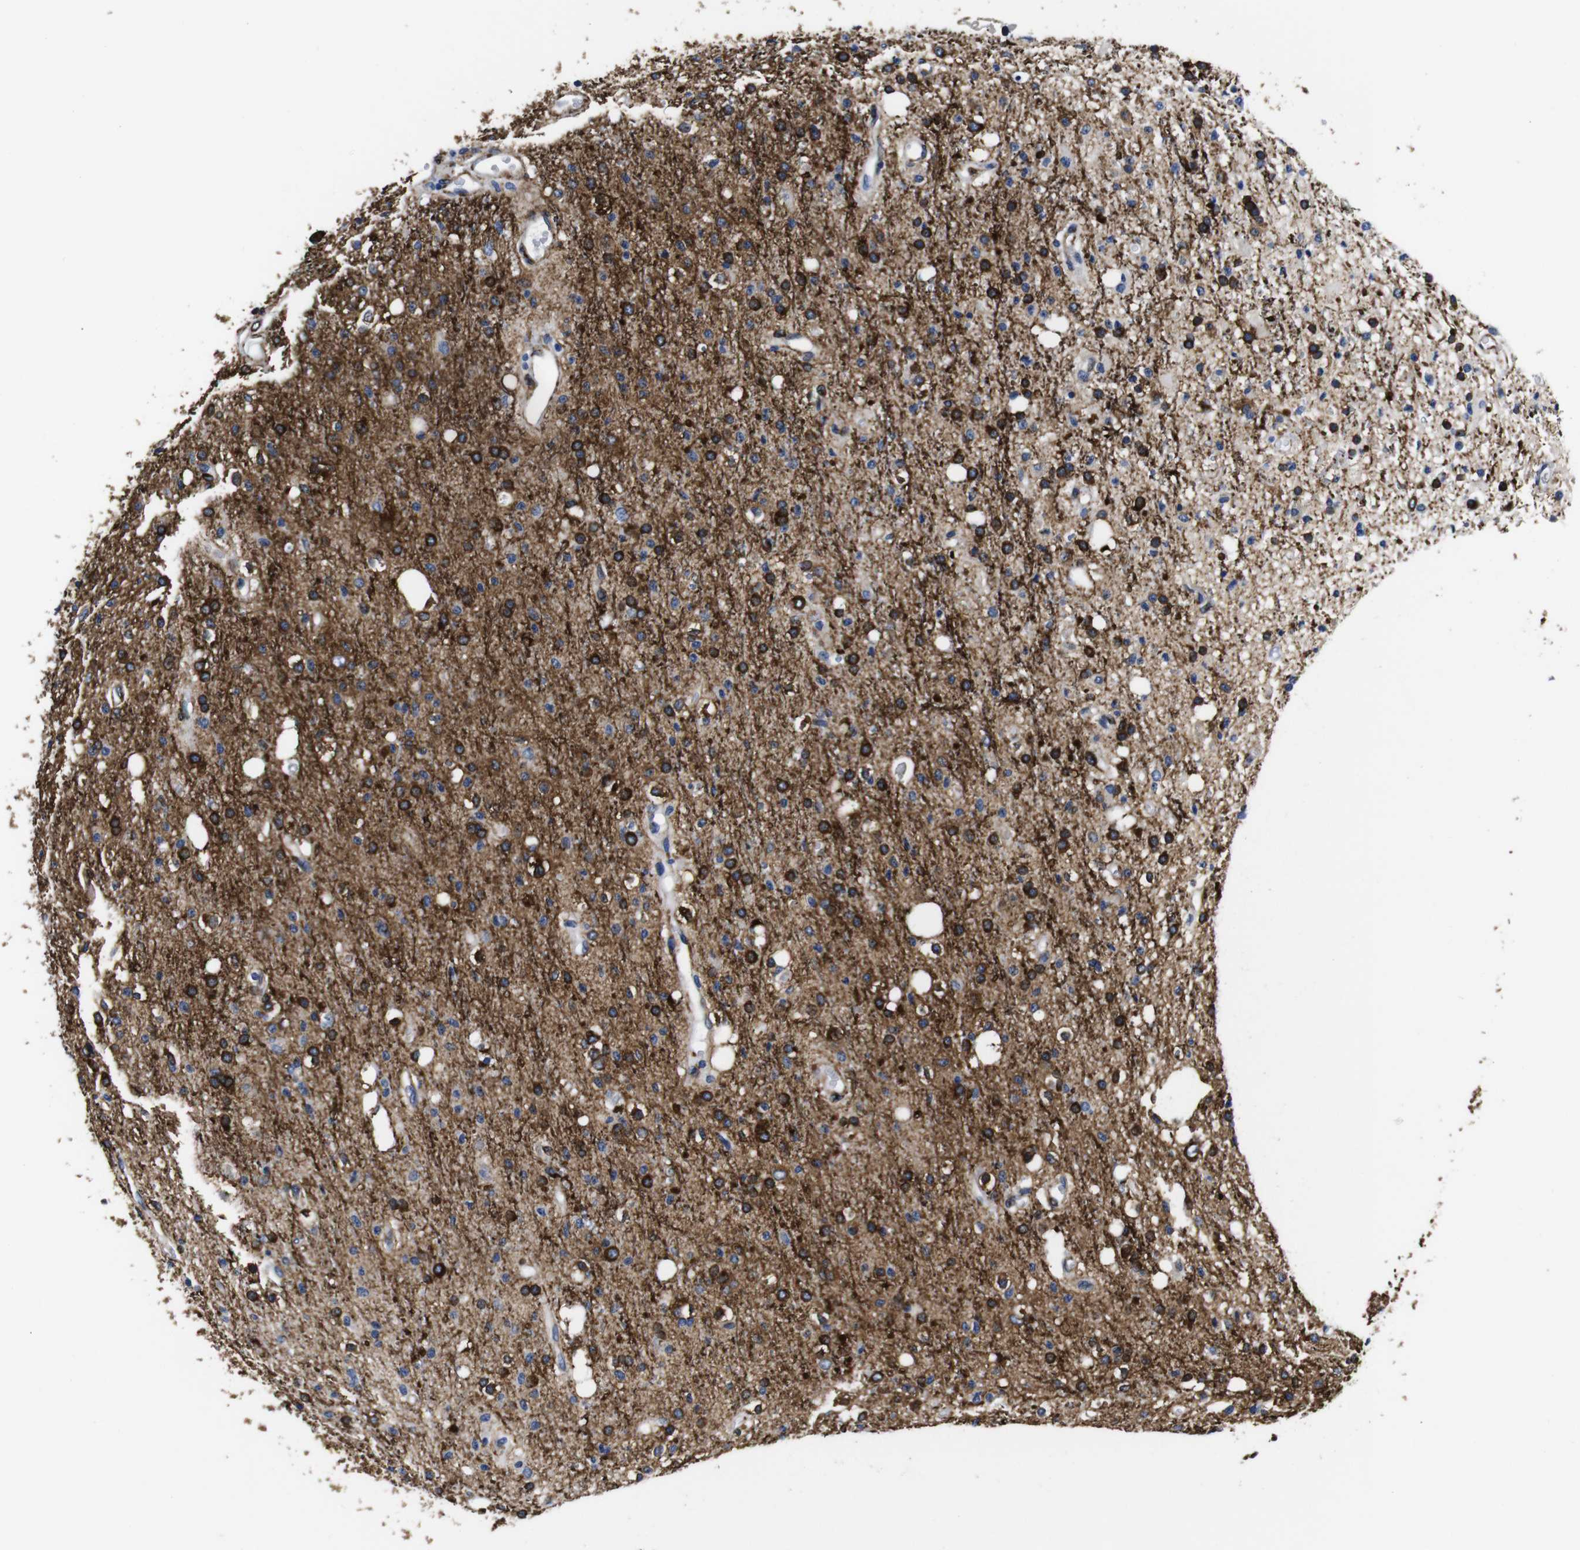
{"staining": {"intensity": "moderate", "quantity": ">75%", "location": "cytoplasmic/membranous"}, "tissue": "glioma", "cell_type": "Tumor cells", "image_type": "cancer", "snomed": [{"axis": "morphology", "description": "Glioma, malignant, High grade"}, {"axis": "topography", "description": "Brain"}], "caption": "Protein staining exhibits moderate cytoplasmic/membranous staining in about >75% of tumor cells in glioma.", "gene": "LRIG1", "patient": {"sex": "male", "age": 47}}